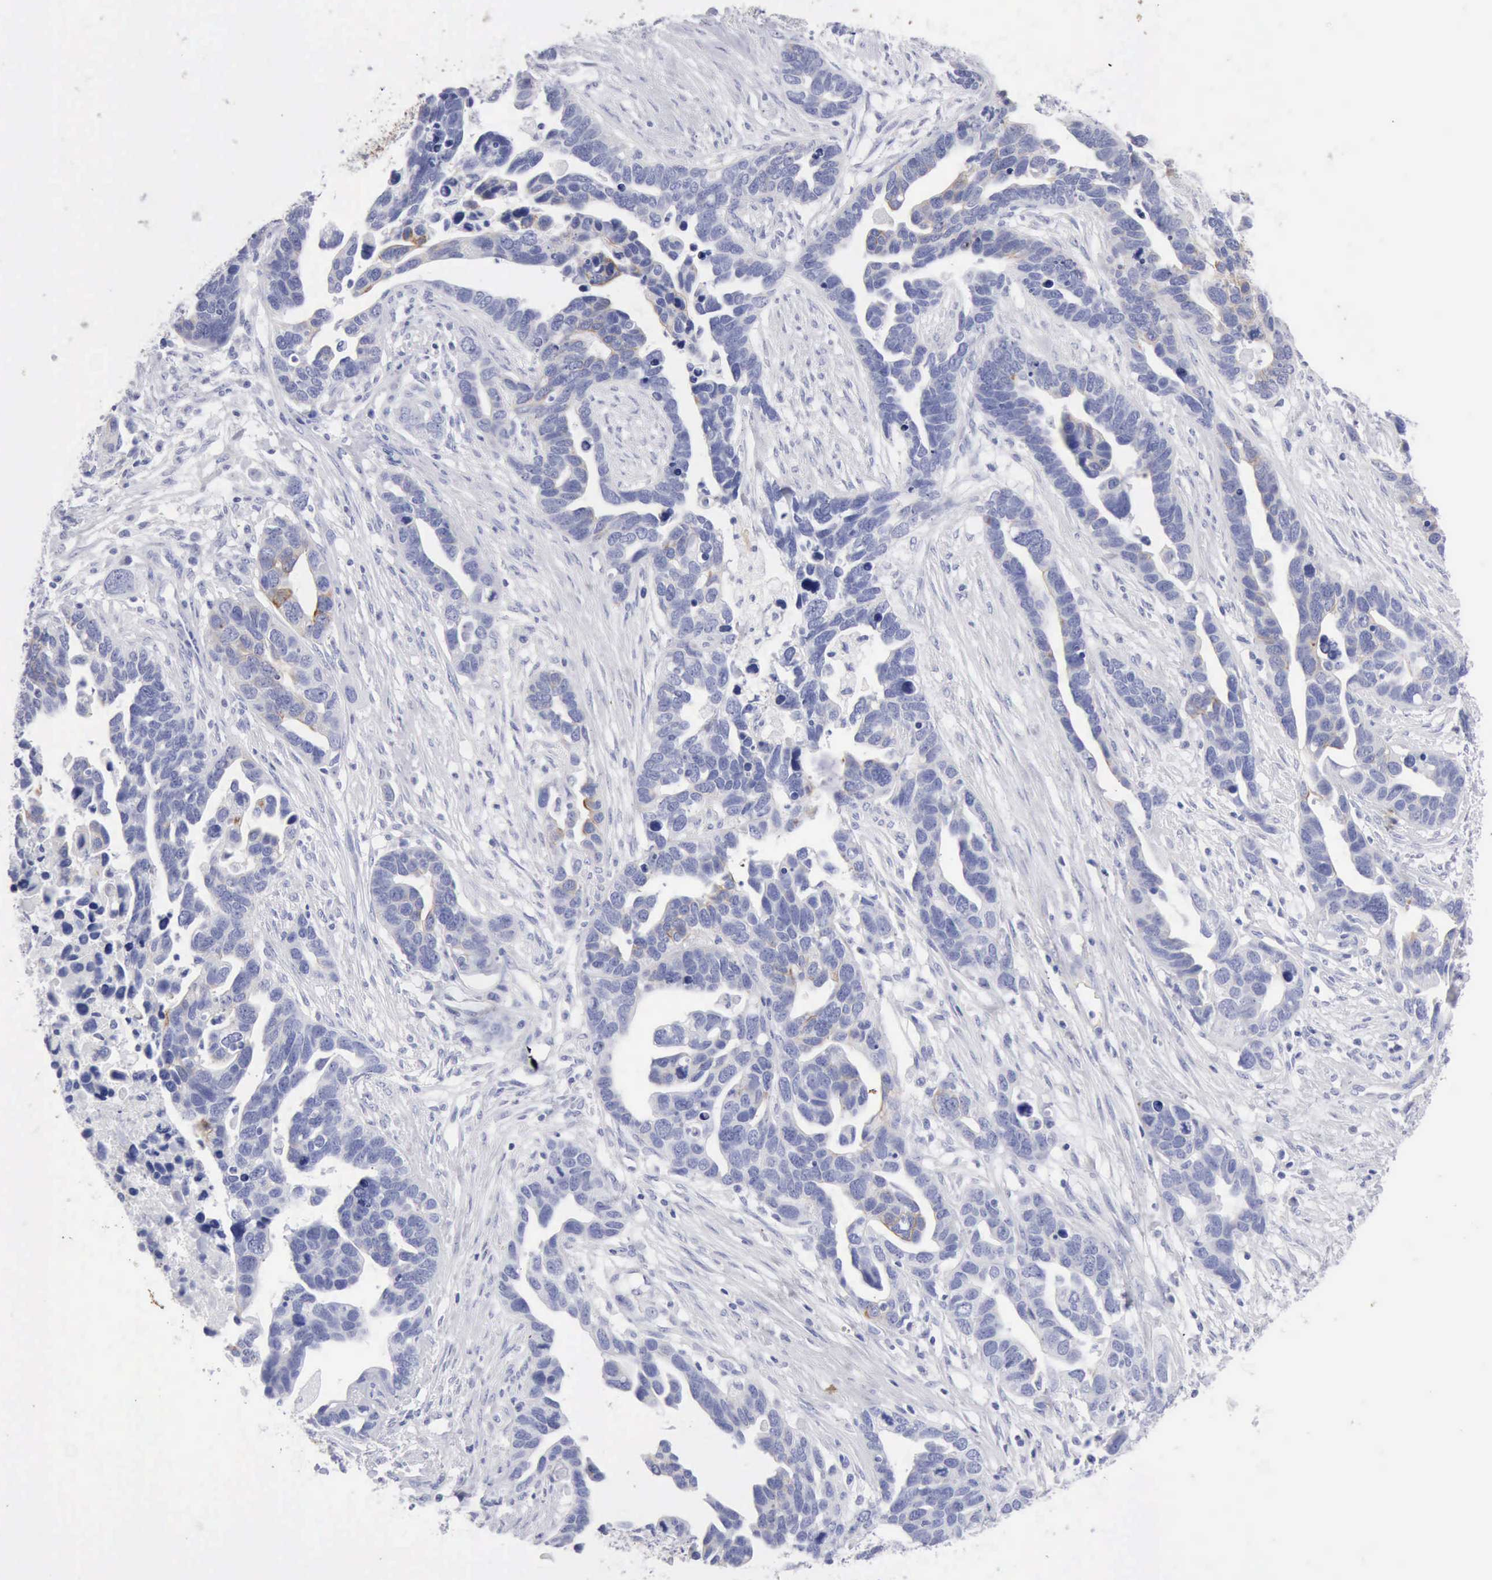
{"staining": {"intensity": "negative", "quantity": "none", "location": "none"}, "tissue": "ovarian cancer", "cell_type": "Tumor cells", "image_type": "cancer", "snomed": [{"axis": "morphology", "description": "Cystadenocarcinoma, serous, NOS"}, {"axis": "topography", "description": "Ovary"}], "caption": "Serous cystadenocarcinoma (ovarian) stained for a protein using IHC displays no staining tumor cells.", "gene": "KRT5", "patient": {"sex": "female", "age": 54}}